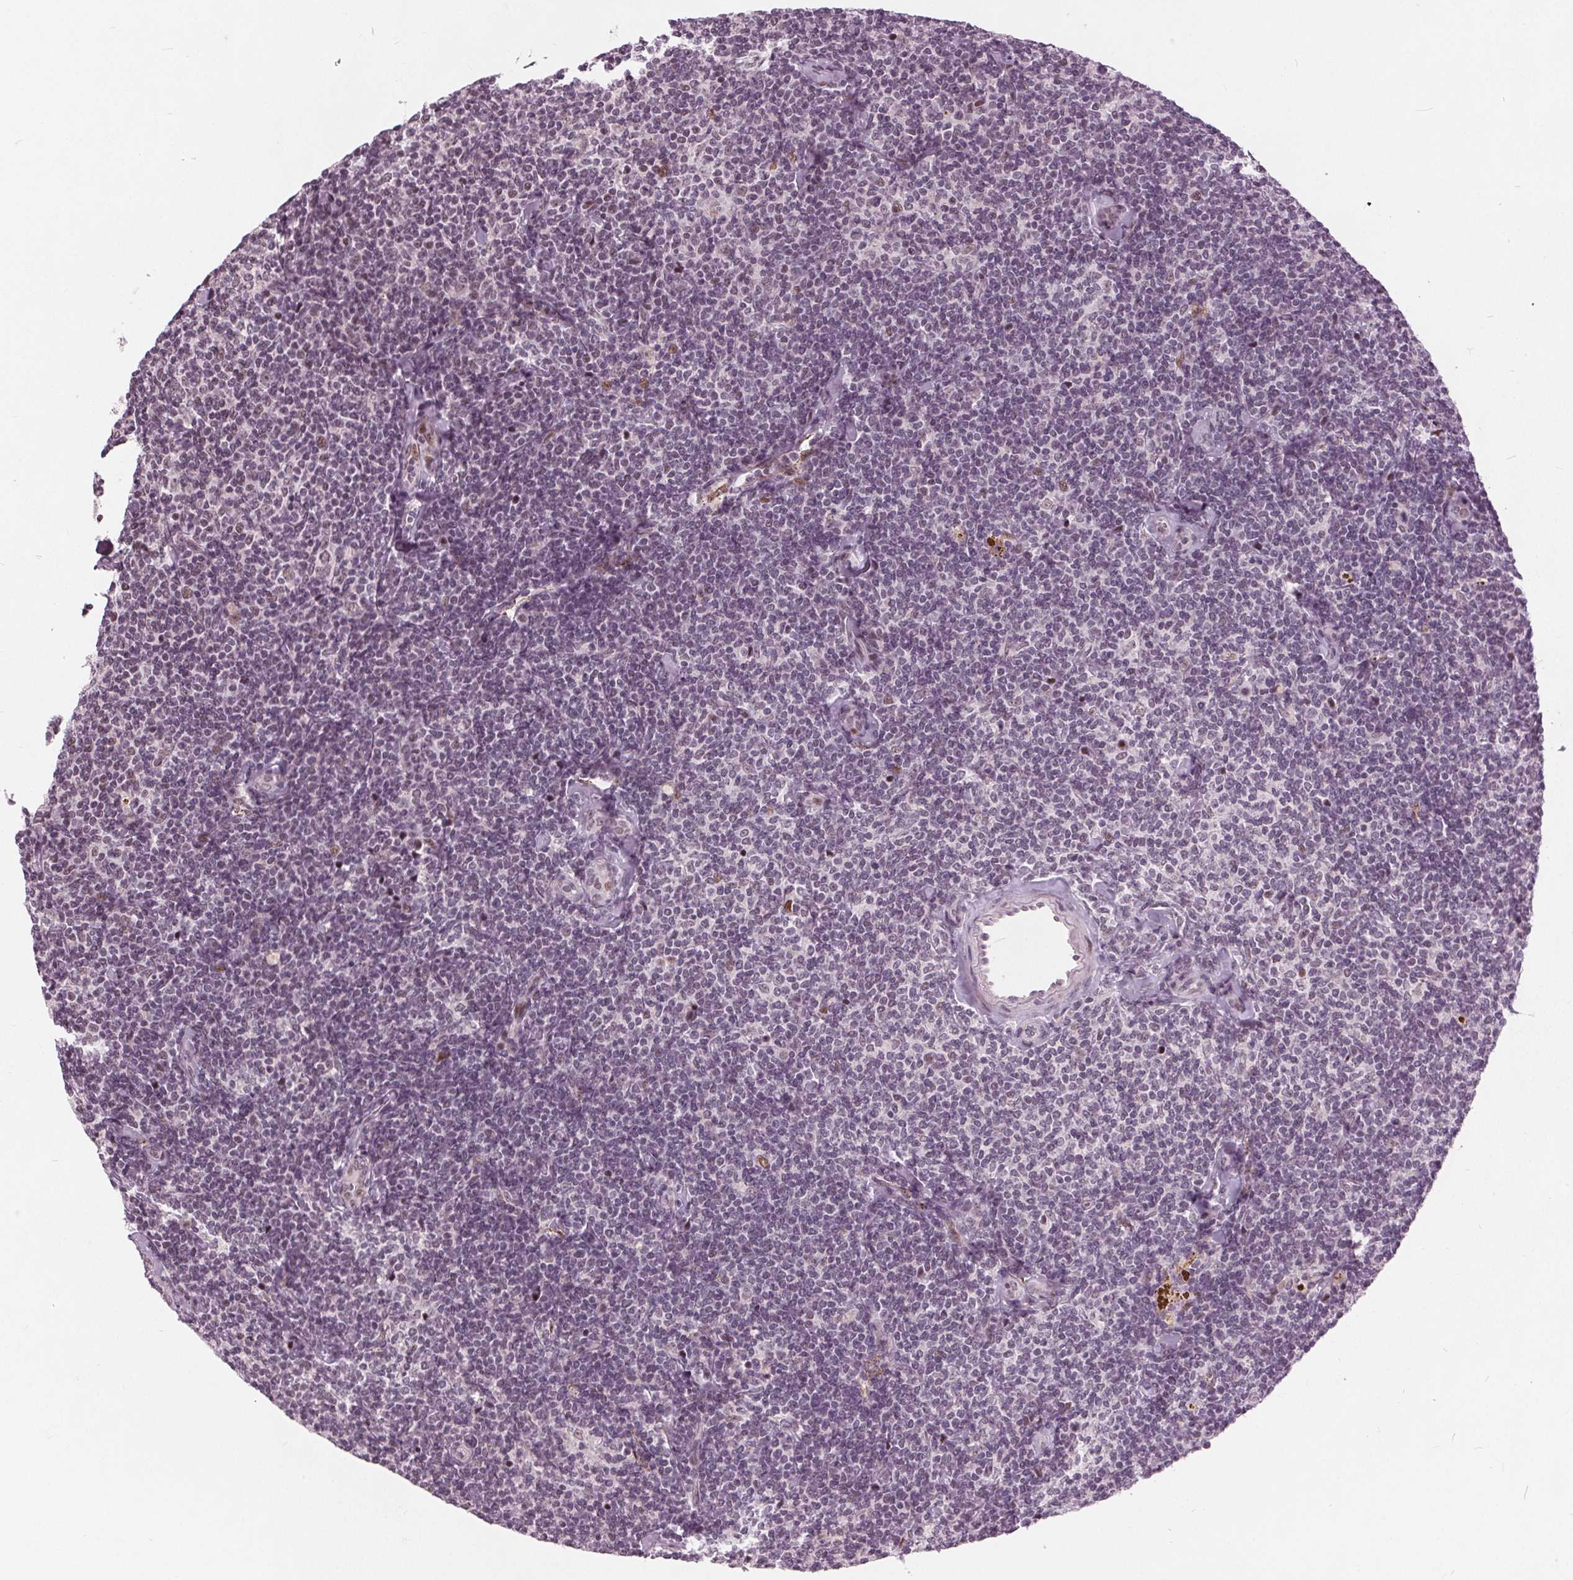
{"staining": {"intensity": "weak", "quantity": "<25%", "location": "nuclear"}, "tissue": "lymphoma", "cell_type": "Tumor cells", "image_type": "cancer", "snomed": [{"axis": "morphology", "description": "Malignant lymphoma, non-Hodgkin's type, Low grade"}, {"axis": "topography", "description": "Lymph node"}], "caption": "The image shows no significant expression in tumor cells of malignant lymphoma, non-Hodgkin's type (low-grade).", "gene": "TTC34", "patient": {"sex": "female", "age": 56}}